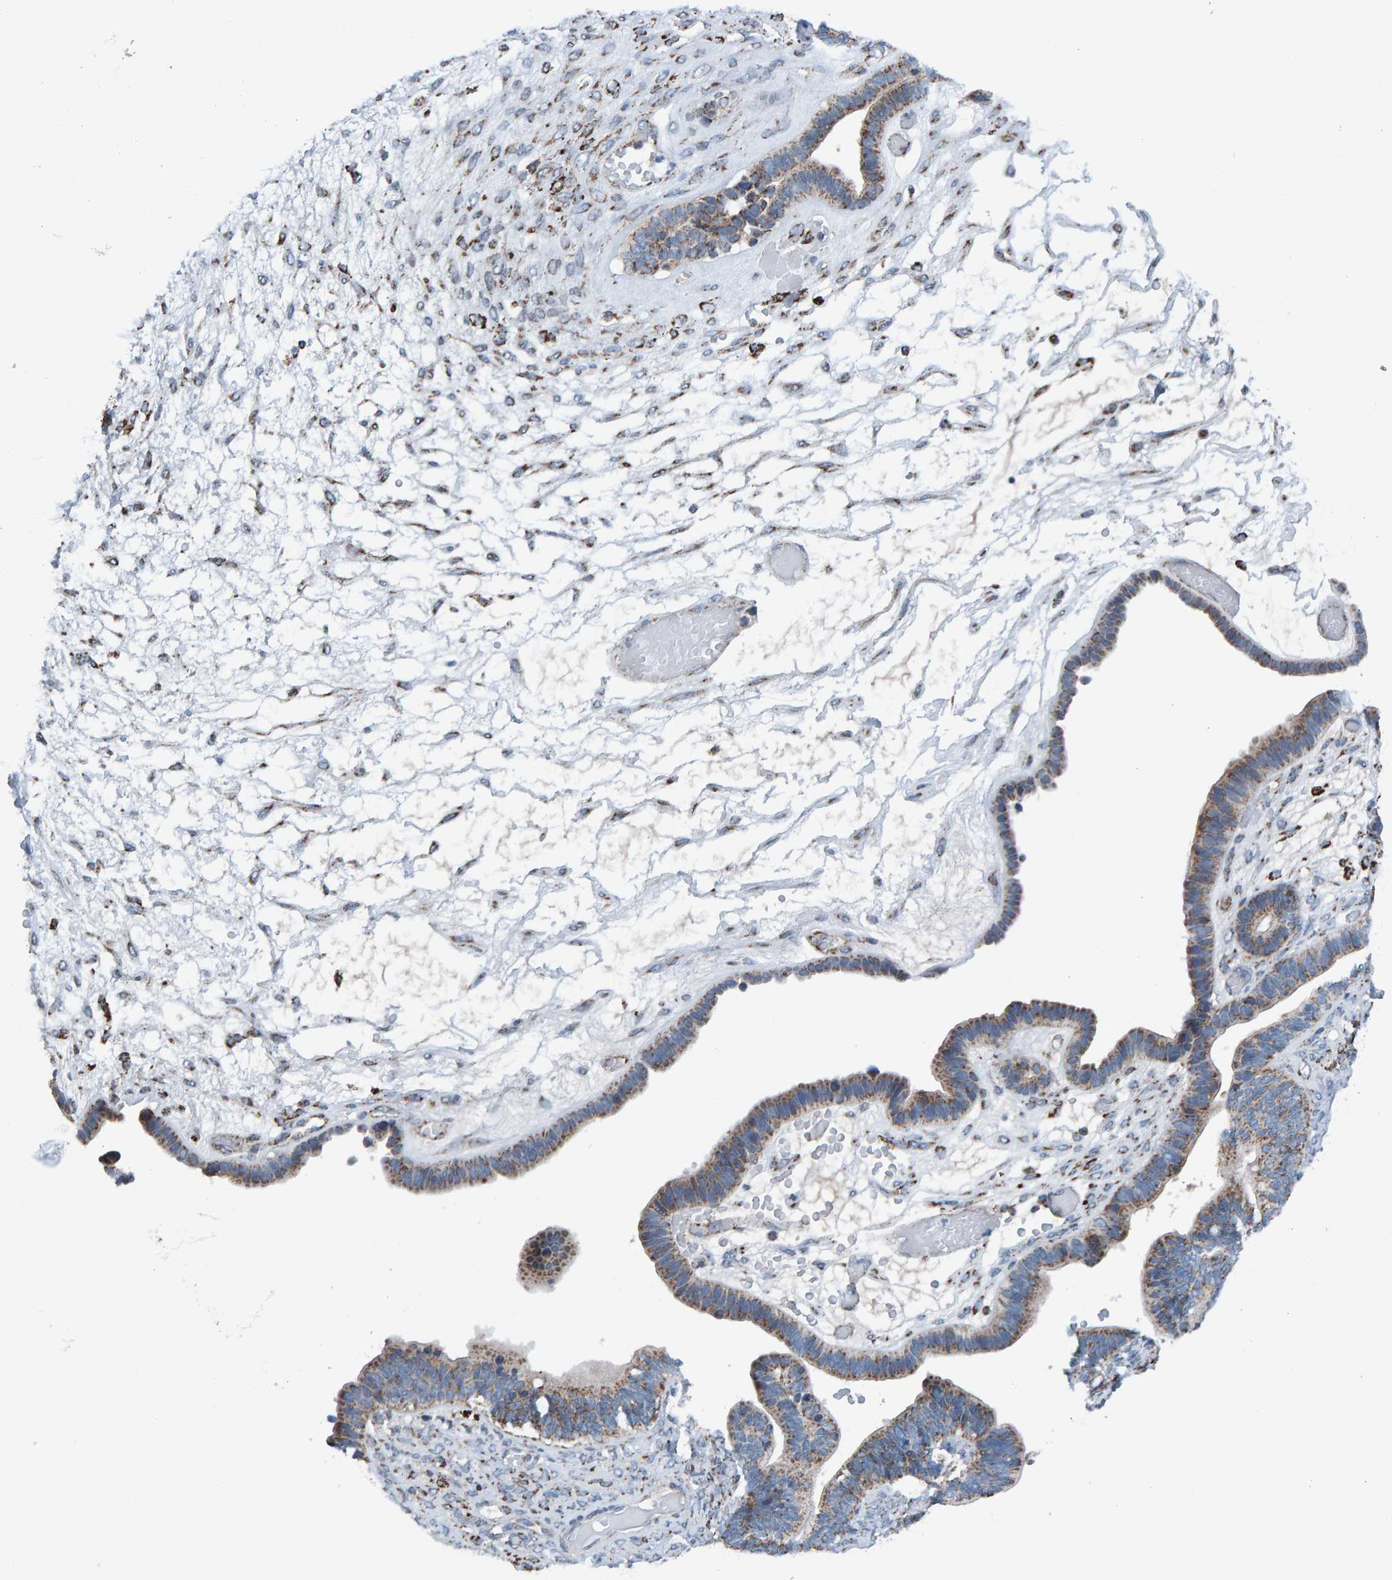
{"staining": {"intensity": "moderate", "quantity": ">75%", "location": "cytoplasmic/membranous"}, "tissue": "ovarian cancer", "cell_type": "Tumor cells", "image_type": "cancer", "snomed": [{"axis": "morphology", "description": "Cystadenocarcinoma, serous, NOS"}, {"axis": "topography", "description": "Ovary"}], "caption": "Human ovarian cancer (serous cystadenocarcinoma) stained for a protein (brown) reveals moderate cytoplasmic/membranous positive staining in approximately >75% of tumor cells.", "gene": "ZNF48", "patient": {"sex": "female", "age": 56}}